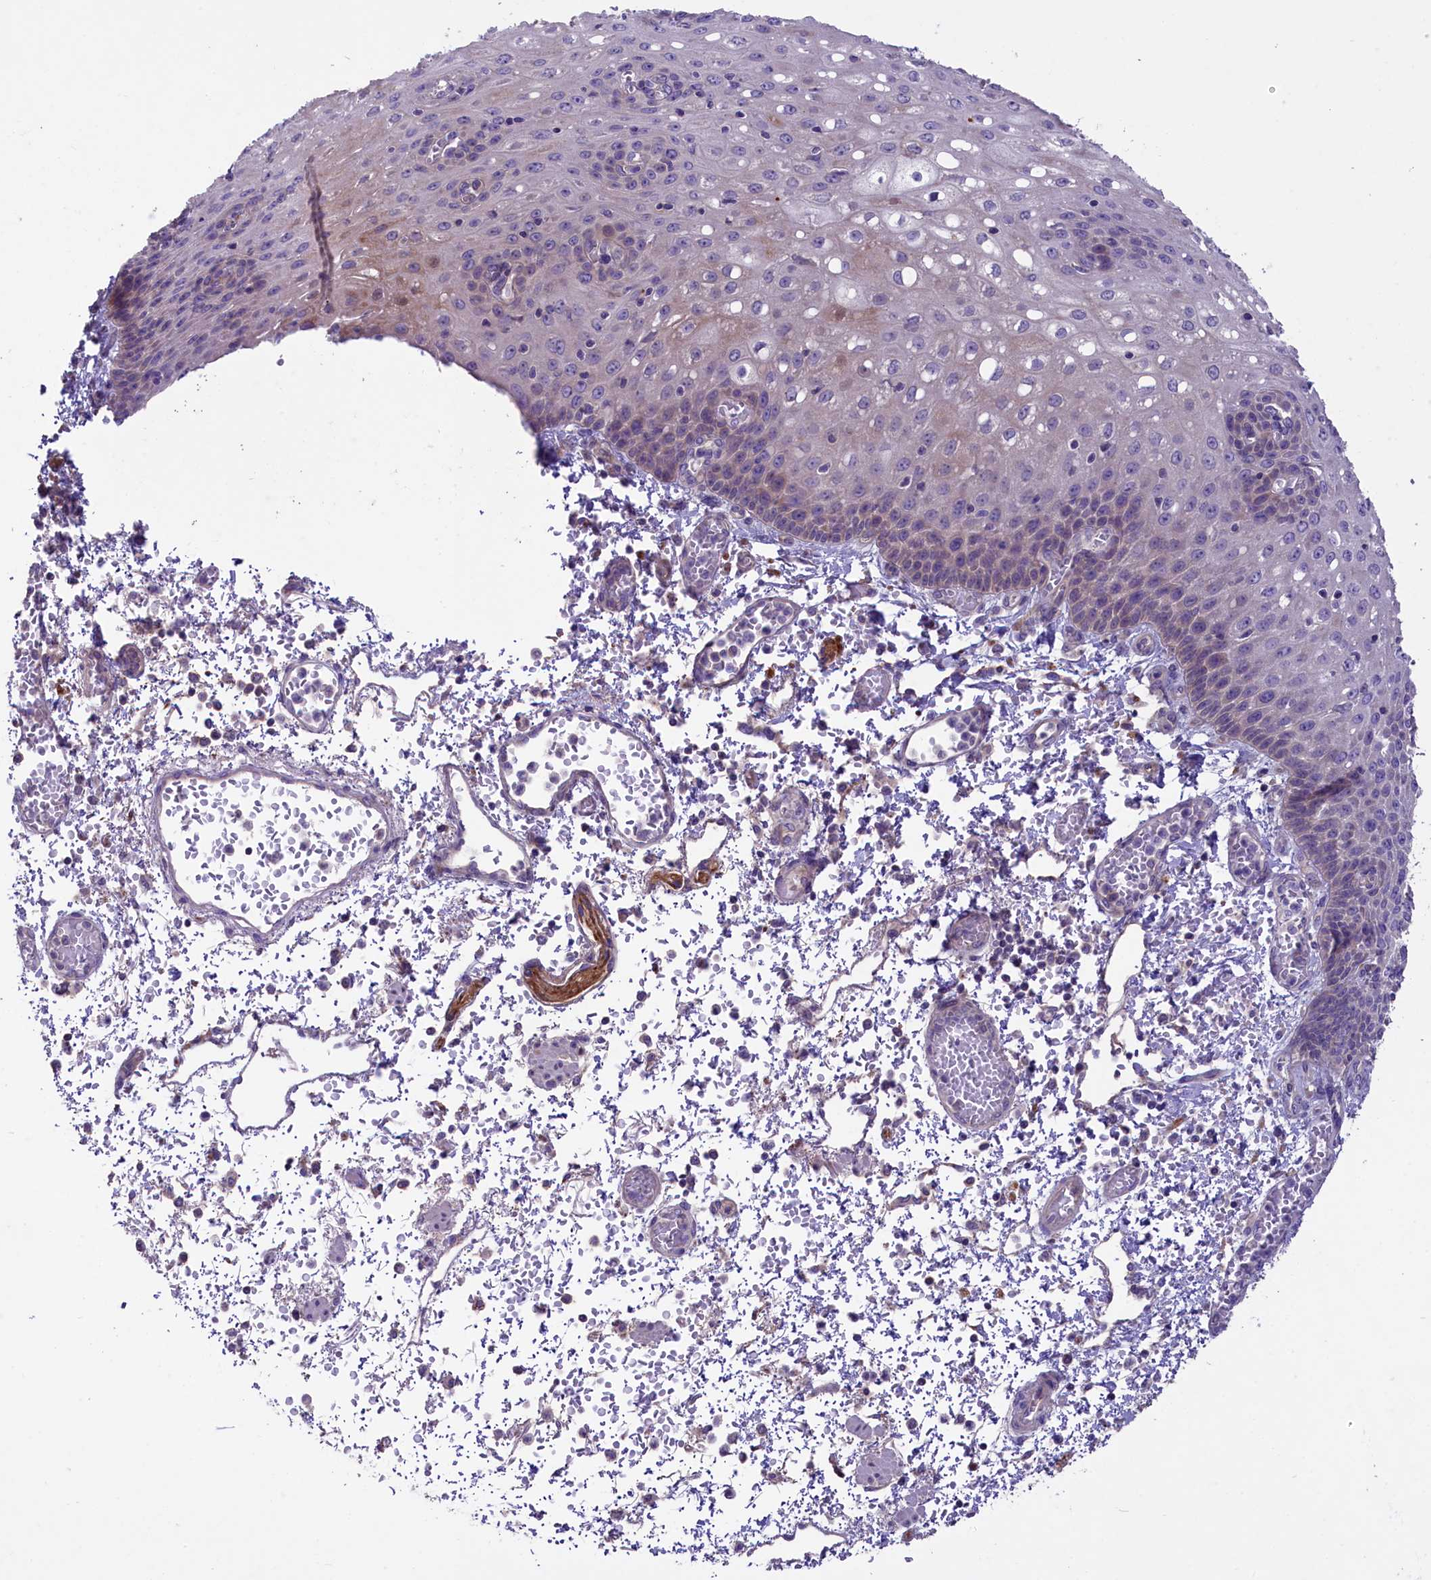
{"staining": {"intensity": "moderate", "quantity": "25%-75%", "location": "cytoplasmic/membranous"}, "tissue": "esophagus", "cell_type": "Squamous epithelial cells", "image_type": "normal", "snomed": [{"axis": "morphology", "description": "Normal tissue, NOS"}, {"axis": "topography", "description": "Esophagus"}], "caption": "Protein analysis of benign esophagus demonstrates moderate cytoplasmic/membranous staining in approximately 25%-75% of squamous epithelial cells. (IHC, brightfield microscopy, high magnification).", "gene": "CD99L2", "patient": {"sex": "male", "age": 81}}